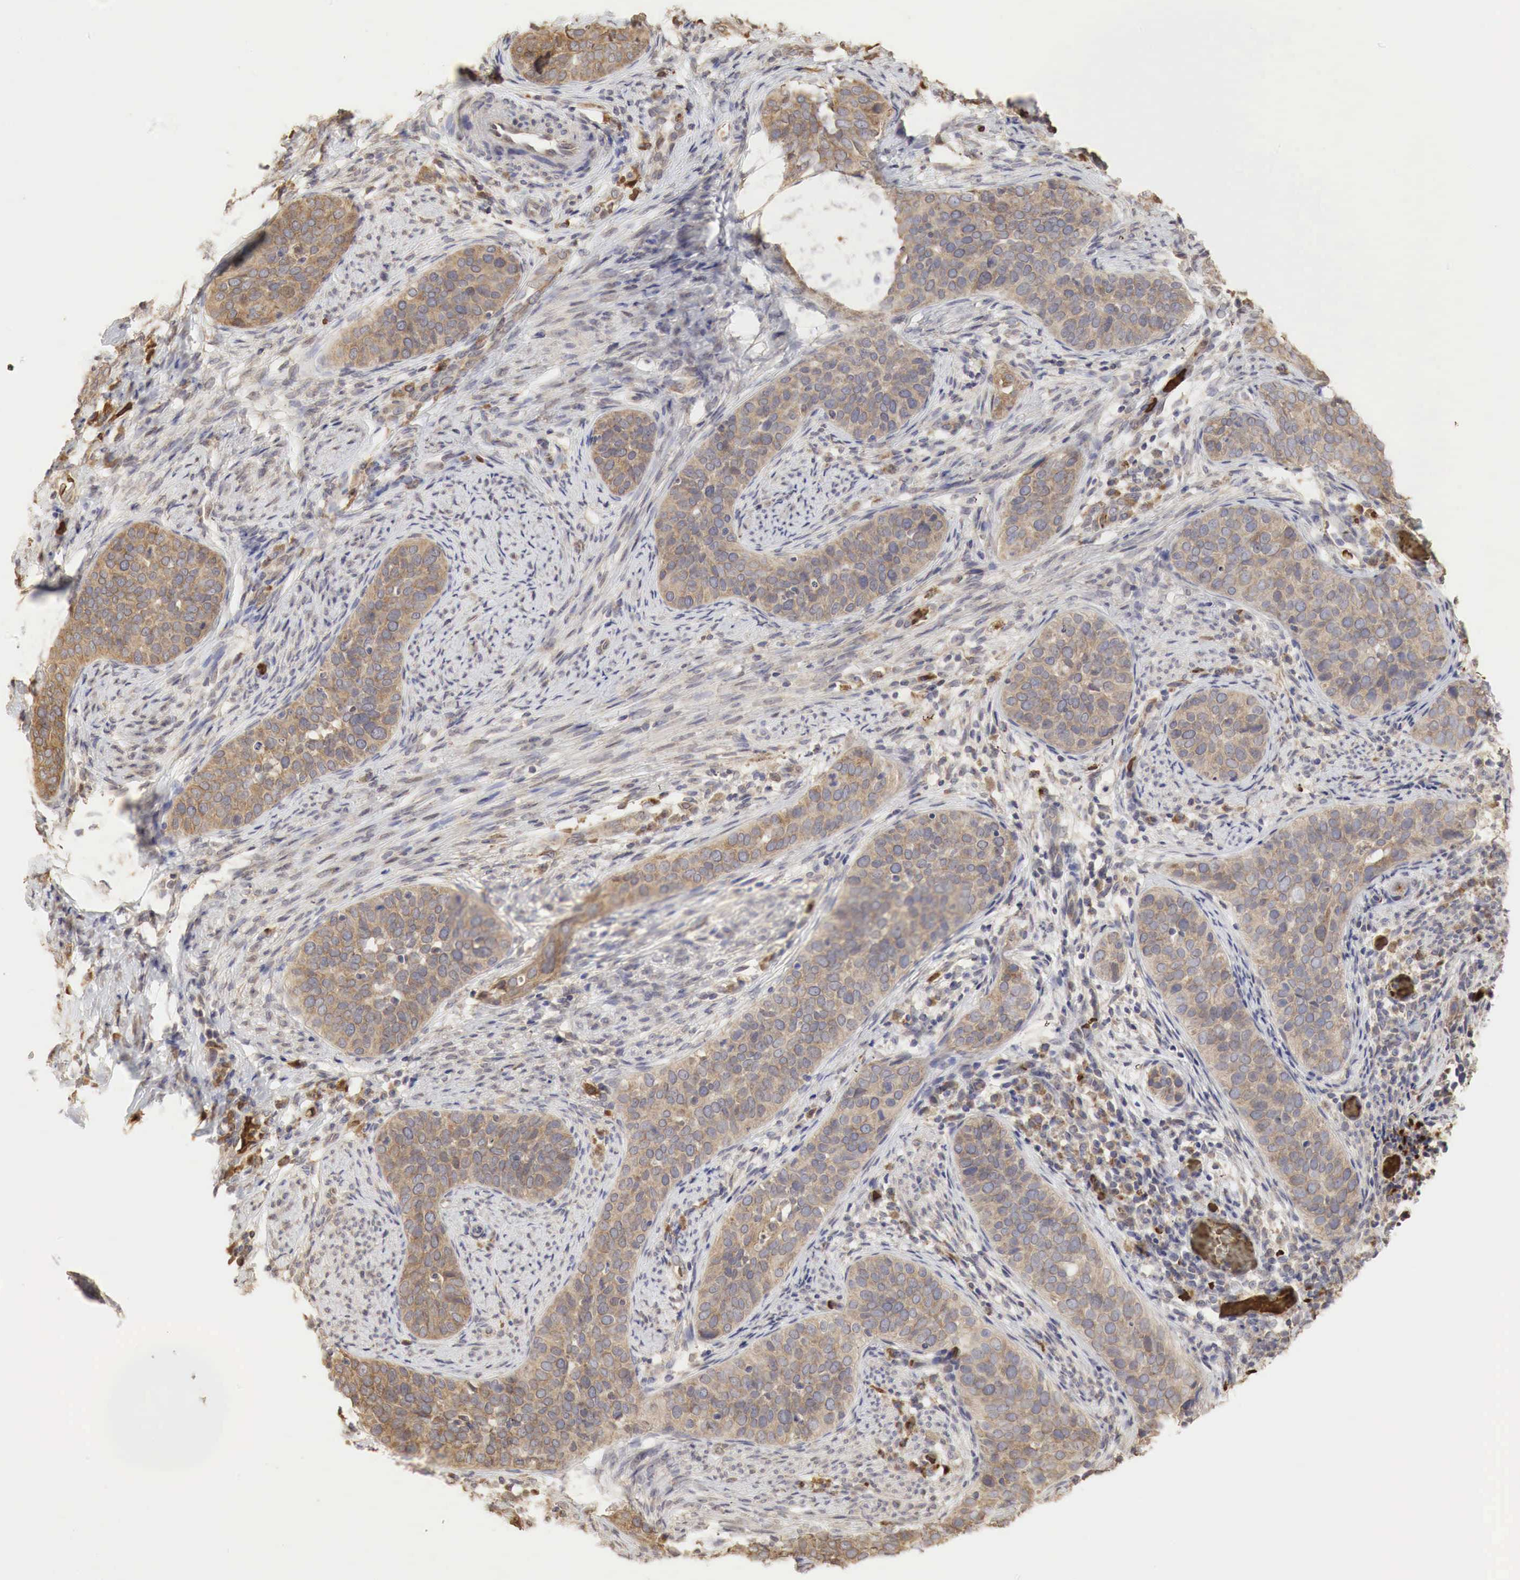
{"staining": {"intensity": "weak", "quantity": ">75%", "location": "cytoplasmic/membranous"}, "tissue": "cervical cancer", "cell_type": "Tumor cells", "image_type": "cancer", "snomed": [{"axis": "morphology", "description": "Squamous cell carcinoma, NOS"}, {"axis": "topography", "description": "Cervix"}], "caption": "Immunohistochemical staining of cervical squamous cell carcinoma reveals low levels of weak cytoplasmic/membranous staining in about >75% of tumor cells.", "gene": "PABPC5", "patient": {"sex": "female", "age": 31}}